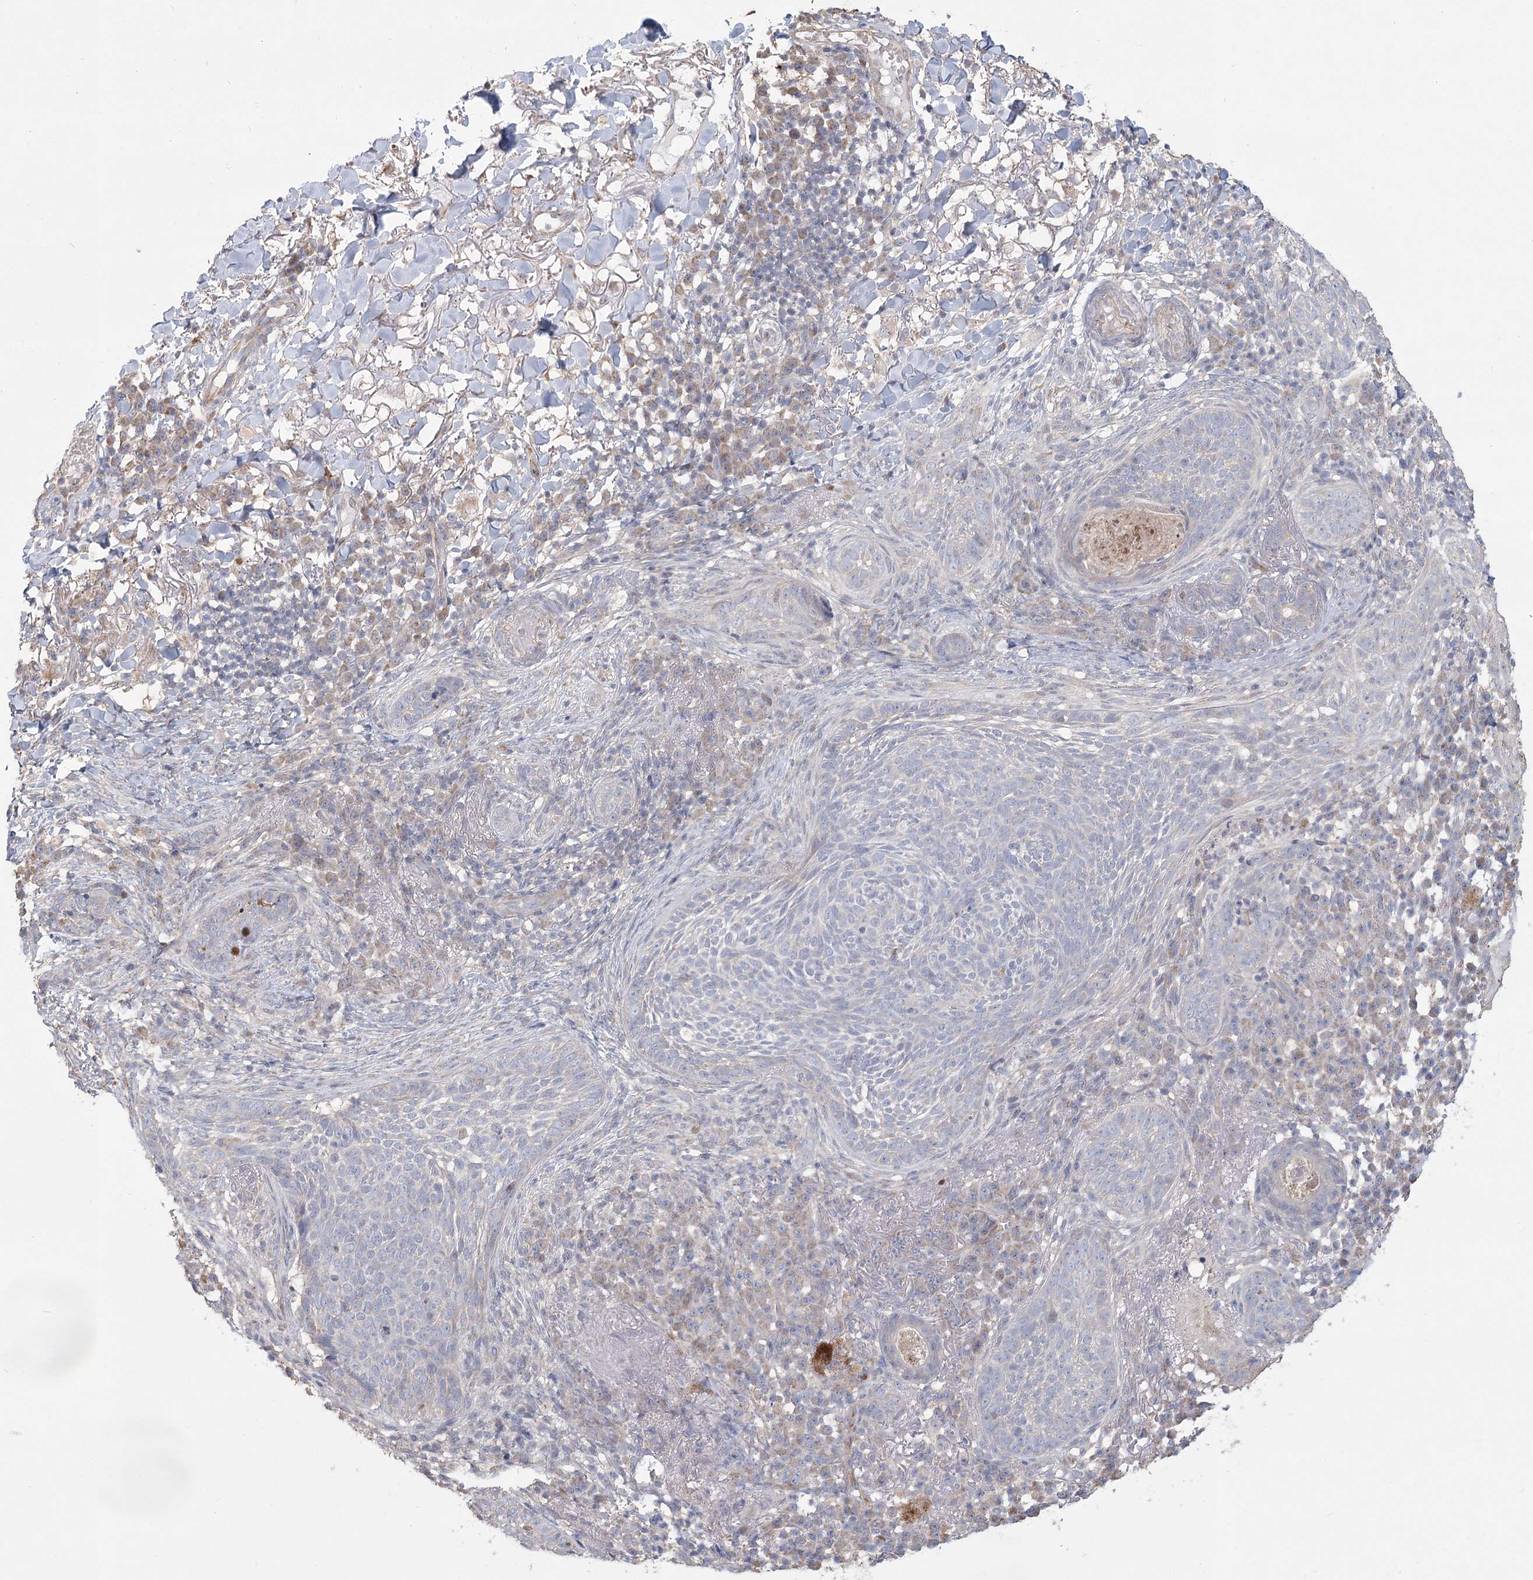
{"staining": {"intensity": "negative", "quantity": "none", "location": "none"}, "tissue": "skin cancer", "cell_type": "Tumor cells", "image_type": "cancer", "snomed": [{"axis": "morphology", "description": "Basal cell carcinoma"}, {"axis": "topography", "description": "Skin"}], "caption": "The micrograph demonstrates no significant expression in tumor cells of skin cancer (basal cell carcinoma).", "gene": "CNTLN", "patient": {"sex": "male", "age": 85}}